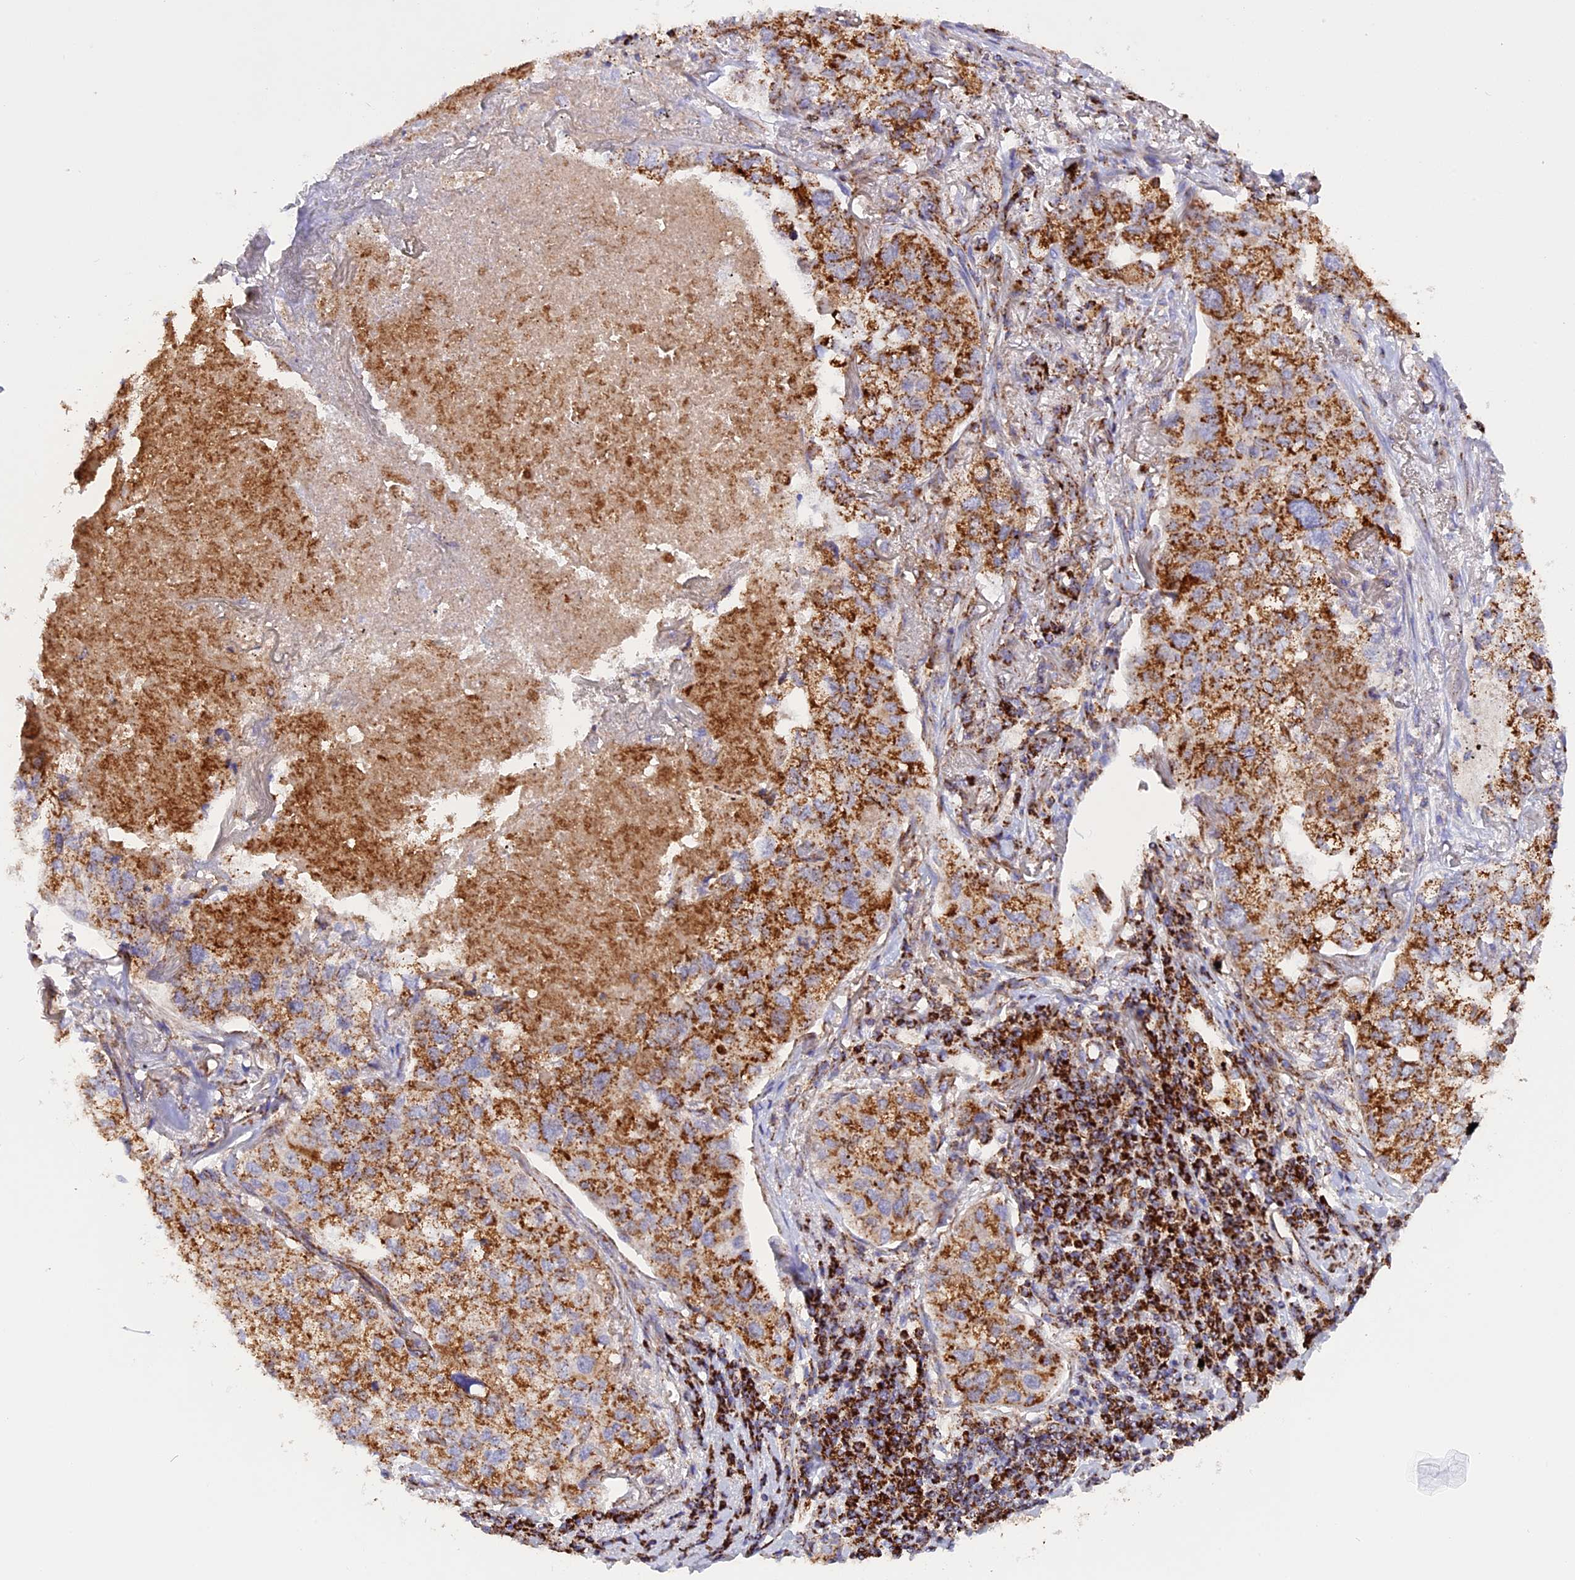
{"staining": {"intensity": "strong", "quantity": ">75%", "location": "cytoplasmic/membranous"}, "tissue": "lung cancer", "cell_type": "Tumor cells", "image_type": "cancer", "snomed": [{"axis": "morphology", "description": "Adenocarcinoma, NOS"}, {"axis": "topography", "description": "Lung"}], "caption": "A high amount of strong cytoplasmic/membranous expression is appreciated in about >75% of tumor cells in lung adenocarcinoma tissue. The staining is performed using DAB (3,3'-diaminobenzidine) brown chromogen to label protein expression. The nuclei are counter-stained blue using hematoxylin.", "gene": "UQCRB", "patient": {"sex": "male", "age": 65}}